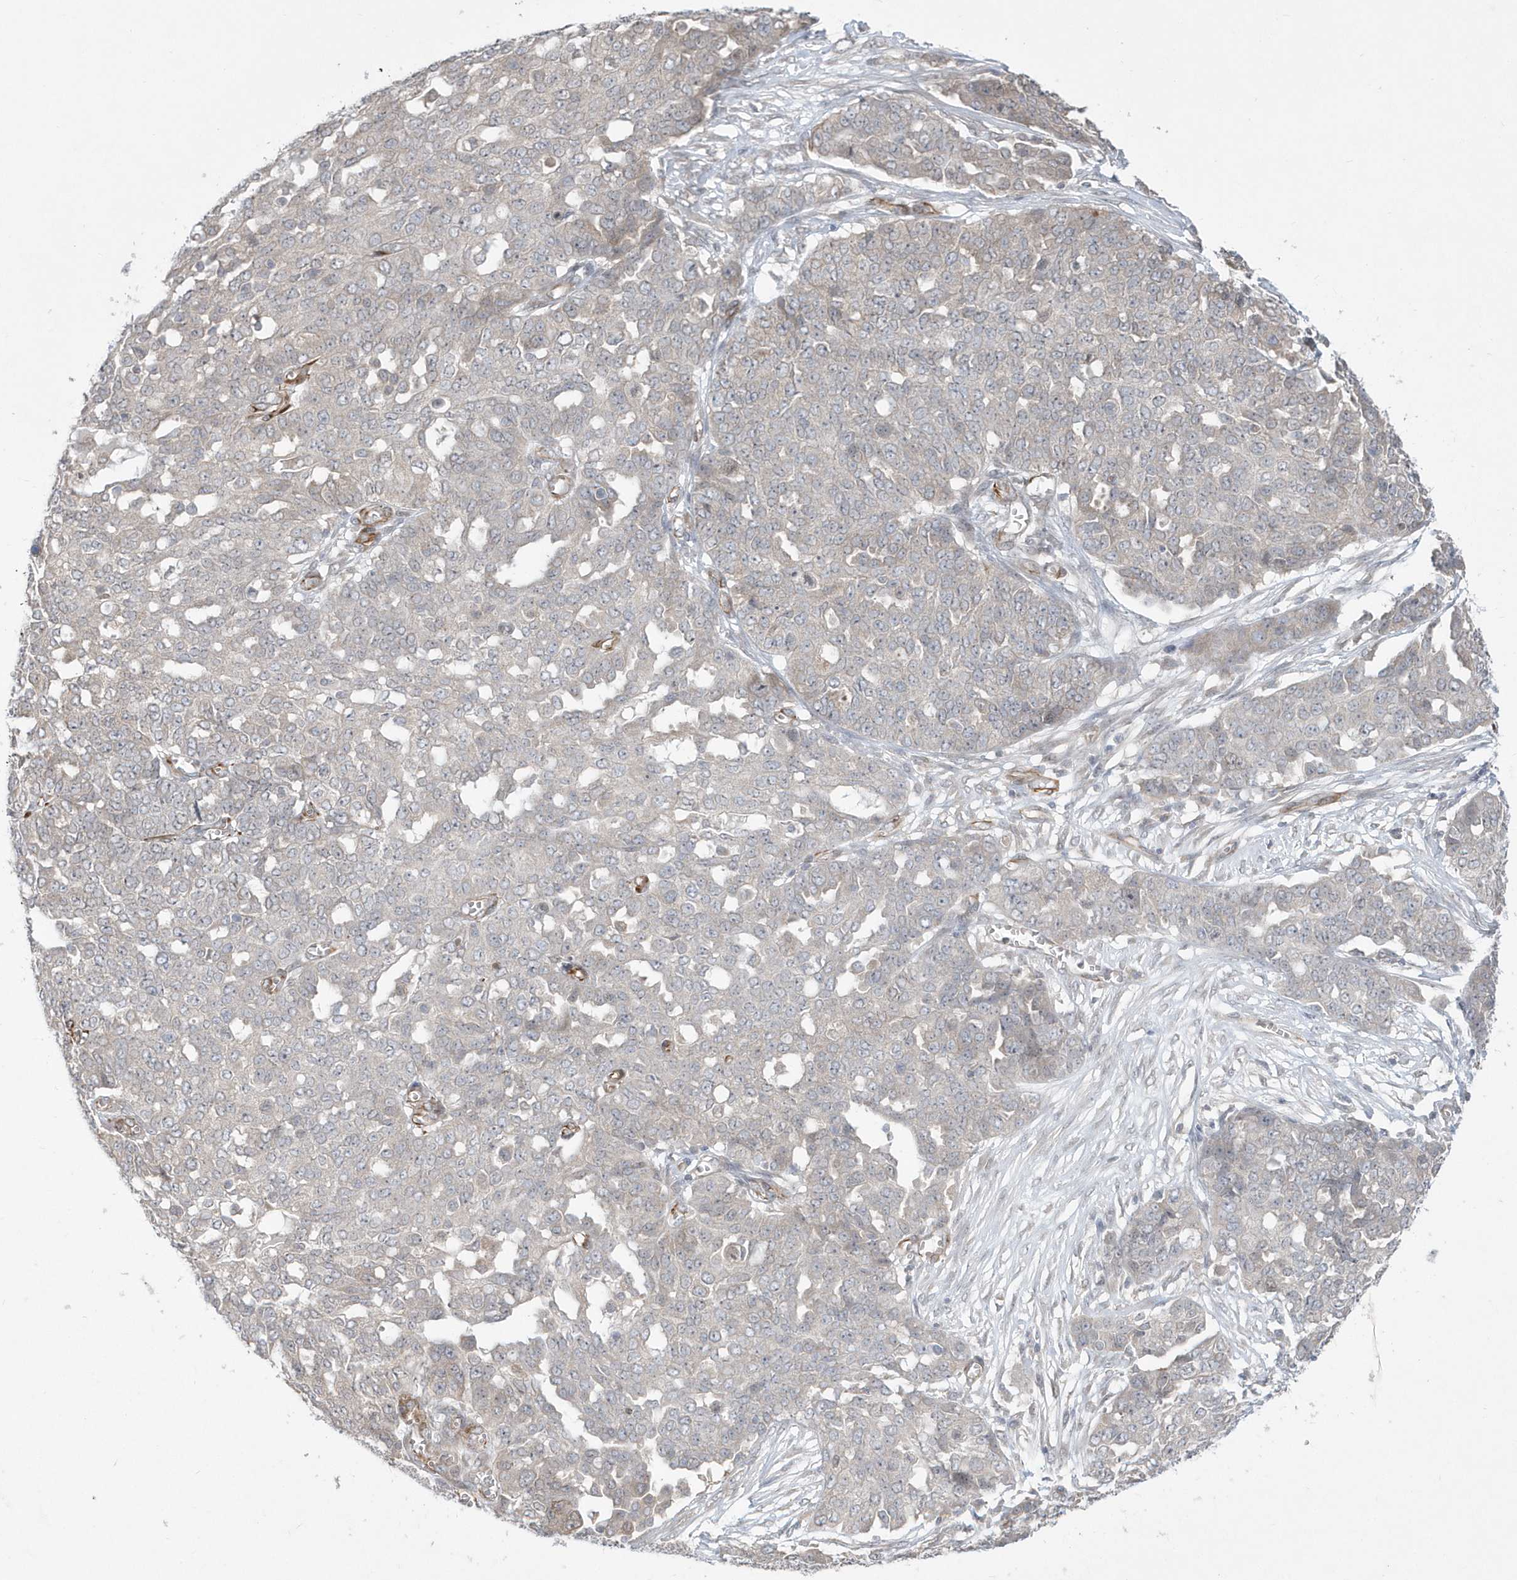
{"staining": {"intensity": "weak", "quantity": "<25%", "location": "cytoplasmic/membranous"}, "tissue": "ovarian cancer", "cell_type": "Tumor cells", "image_type": "cancer", "snomed": [{"axis": "morphology", "description": "Cystadenocarcinoma, serous, NOS"}, {"axis": "topography", "description": "Soft tissue"}, {"axis": "topography", "description": "Ovary"}], "caption": "A high-resolution image shows IHC staining of ovarian cancer (serous cystadenocarcinoma), which reveals no significant positivity in tumor cells. (Stains: DAB immunohistochemistry with hematoxylin counter stain, Microscopy: brightfield microscopy at high magnification).", "gene": "DHX57", "patient": {"sex": "female", "age": 57}}